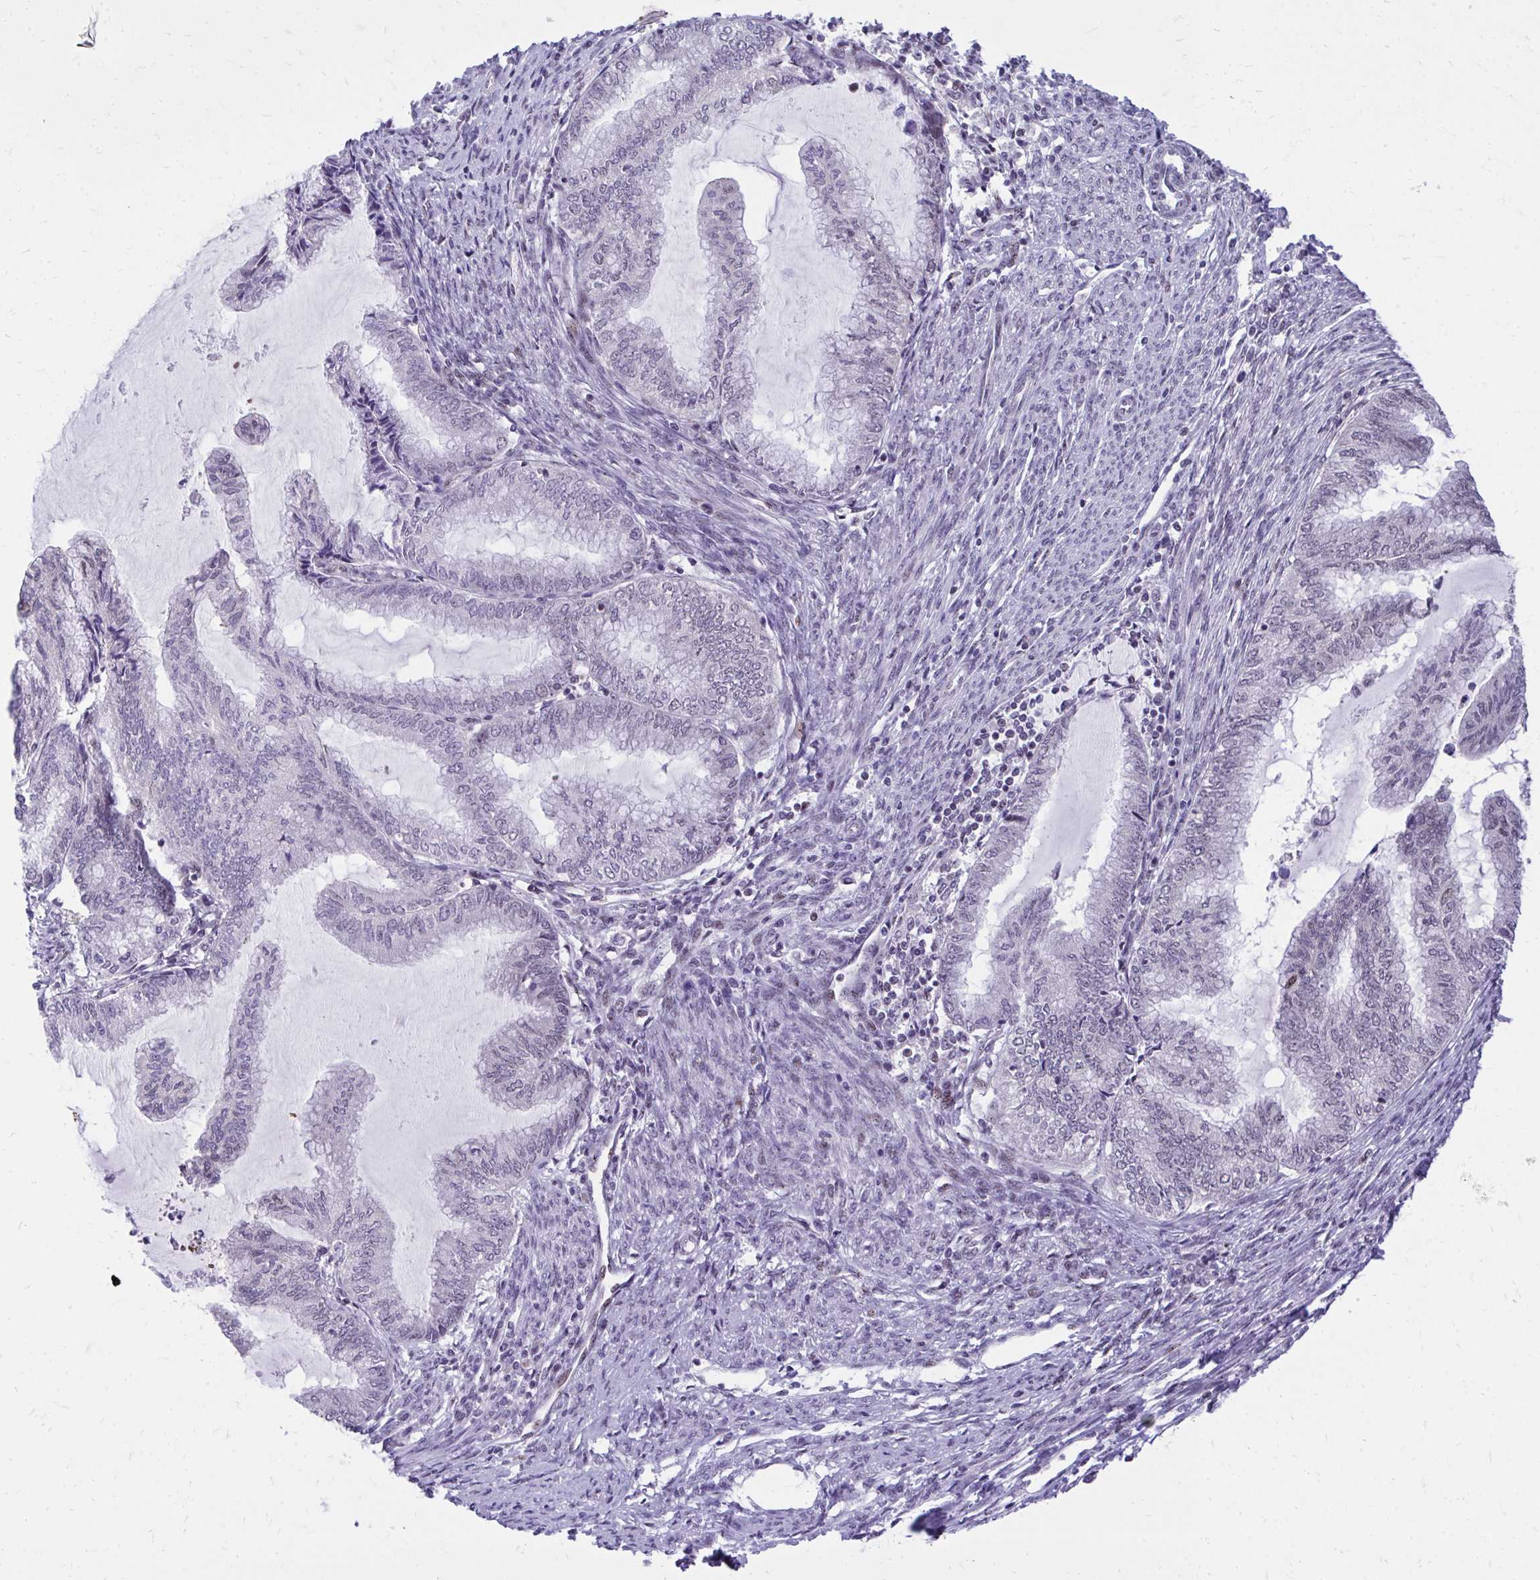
{"staining": {"intensity": "negative", "quantity": "none", "location": "none"}, "tissue": "endometrial cancer", "cell_type": "Tumor cells", "image_type": "cancer", "snomed": [{"axis": "morphology", "description": "Adenocarcinoma, NOS"}, {"axis": "topography", "description": "Endometrium"}], "caption": "Immunohistochemistry (IHC) photomicrograph of neoplastic tissue: endometrial cancer stained with DAB (3,3'-diaminobenzidine) displays no significant protein positivity in tumor cells.", "gene": "HOXA4", "patient": {"sex": "female", "age": 79}}